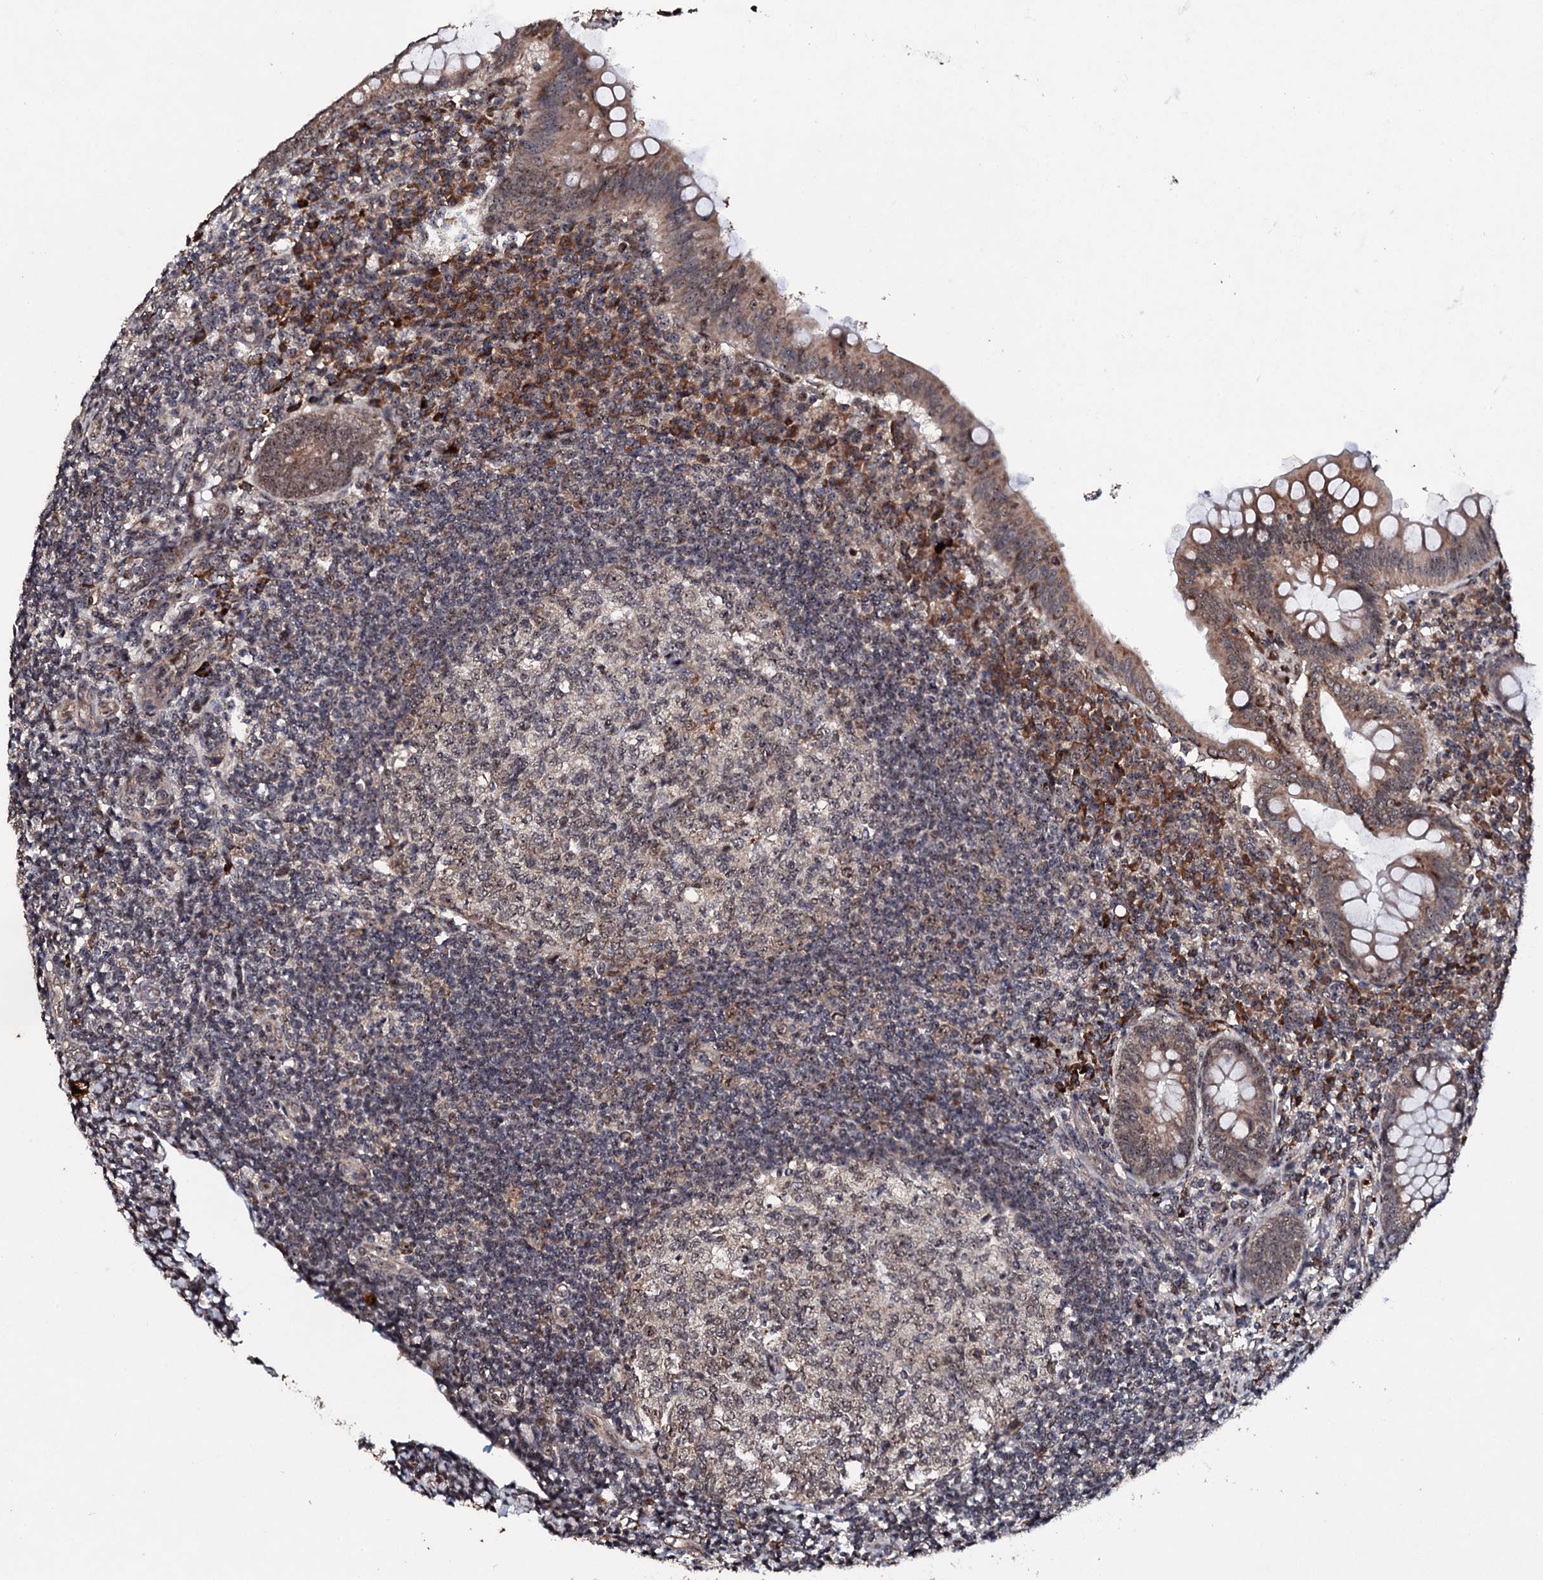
{"staining": {"intensity": "moderate", "quantity": ">75%", "location": "cytoplasmic/membranous,nuclear"}, "tissue": "appendix", "cell_type": "Glandular cells", "image_type": "normal", "snomed": [{"axis": "morphology", "description": "Normal tissue, NOS"}, {"axis": "topography", "description": "Appendix"}], "caption": "Immunohistochemistry photomicrograph of unremarkable appendix stained for a protein (brown), which displays medium levels of moderate cytoplasmic/membranous,nuclear positivity in approximately >75% of glandular cells.", "gene": "FAM111A", "patient": {"sex": "female", "age": 33}}